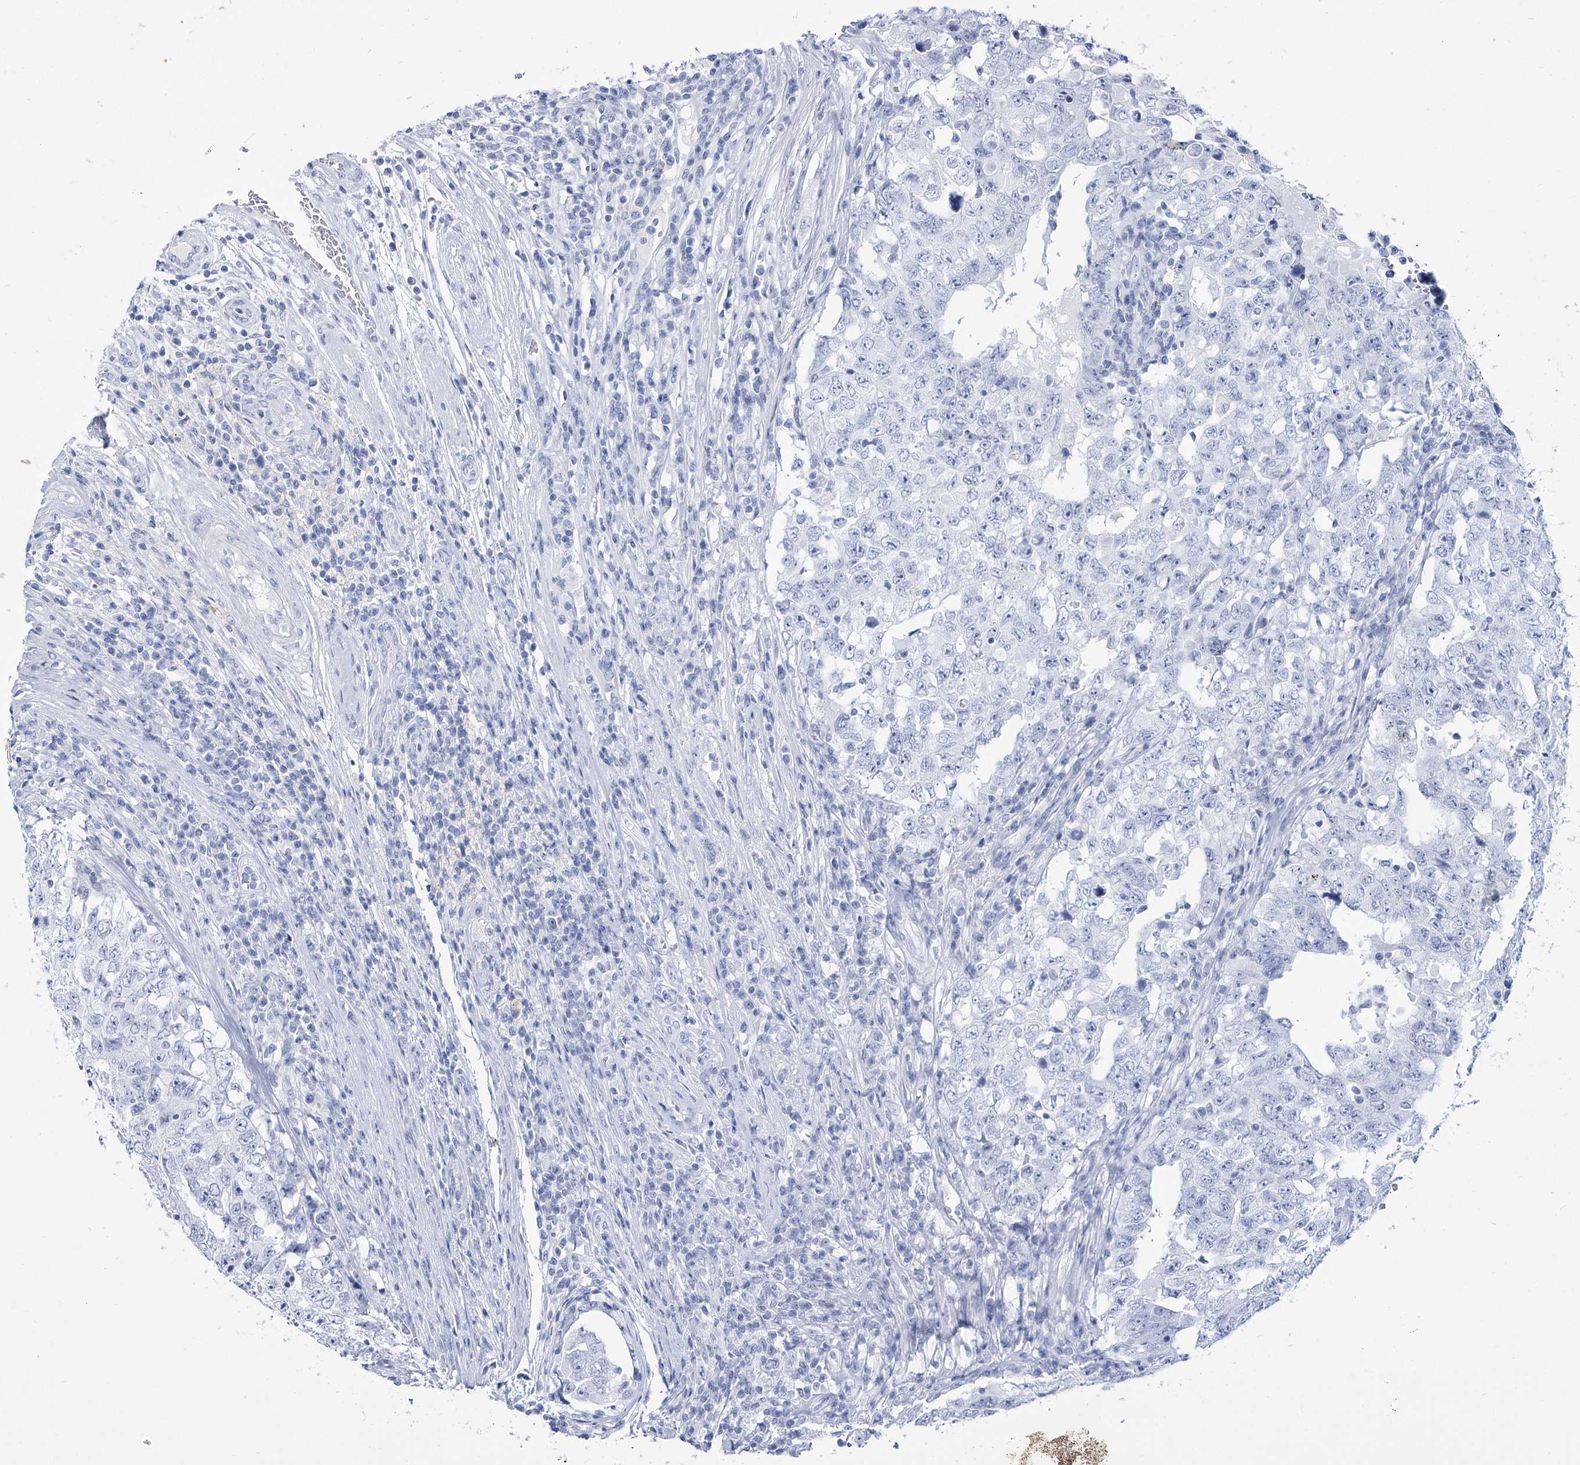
{"staining": {"intensity": "negative", "quantity": "none", "location": "none"}, "tissue": "testis cancer", "cell_type": "Tumor cells", "image_type": "cancer", "snomed": [{"axis": "morphology", "description": "Carcinoma, Embryonal, NOS"}, {"axis": "topography", "description": "Testis"}], "caption": "Embryonal carcinoma (testis) stained for a protein using IHC demonstrates no positivity tumor cells.", "gene": "RNF186", "patient": {"sex": "male", "age": 26}}